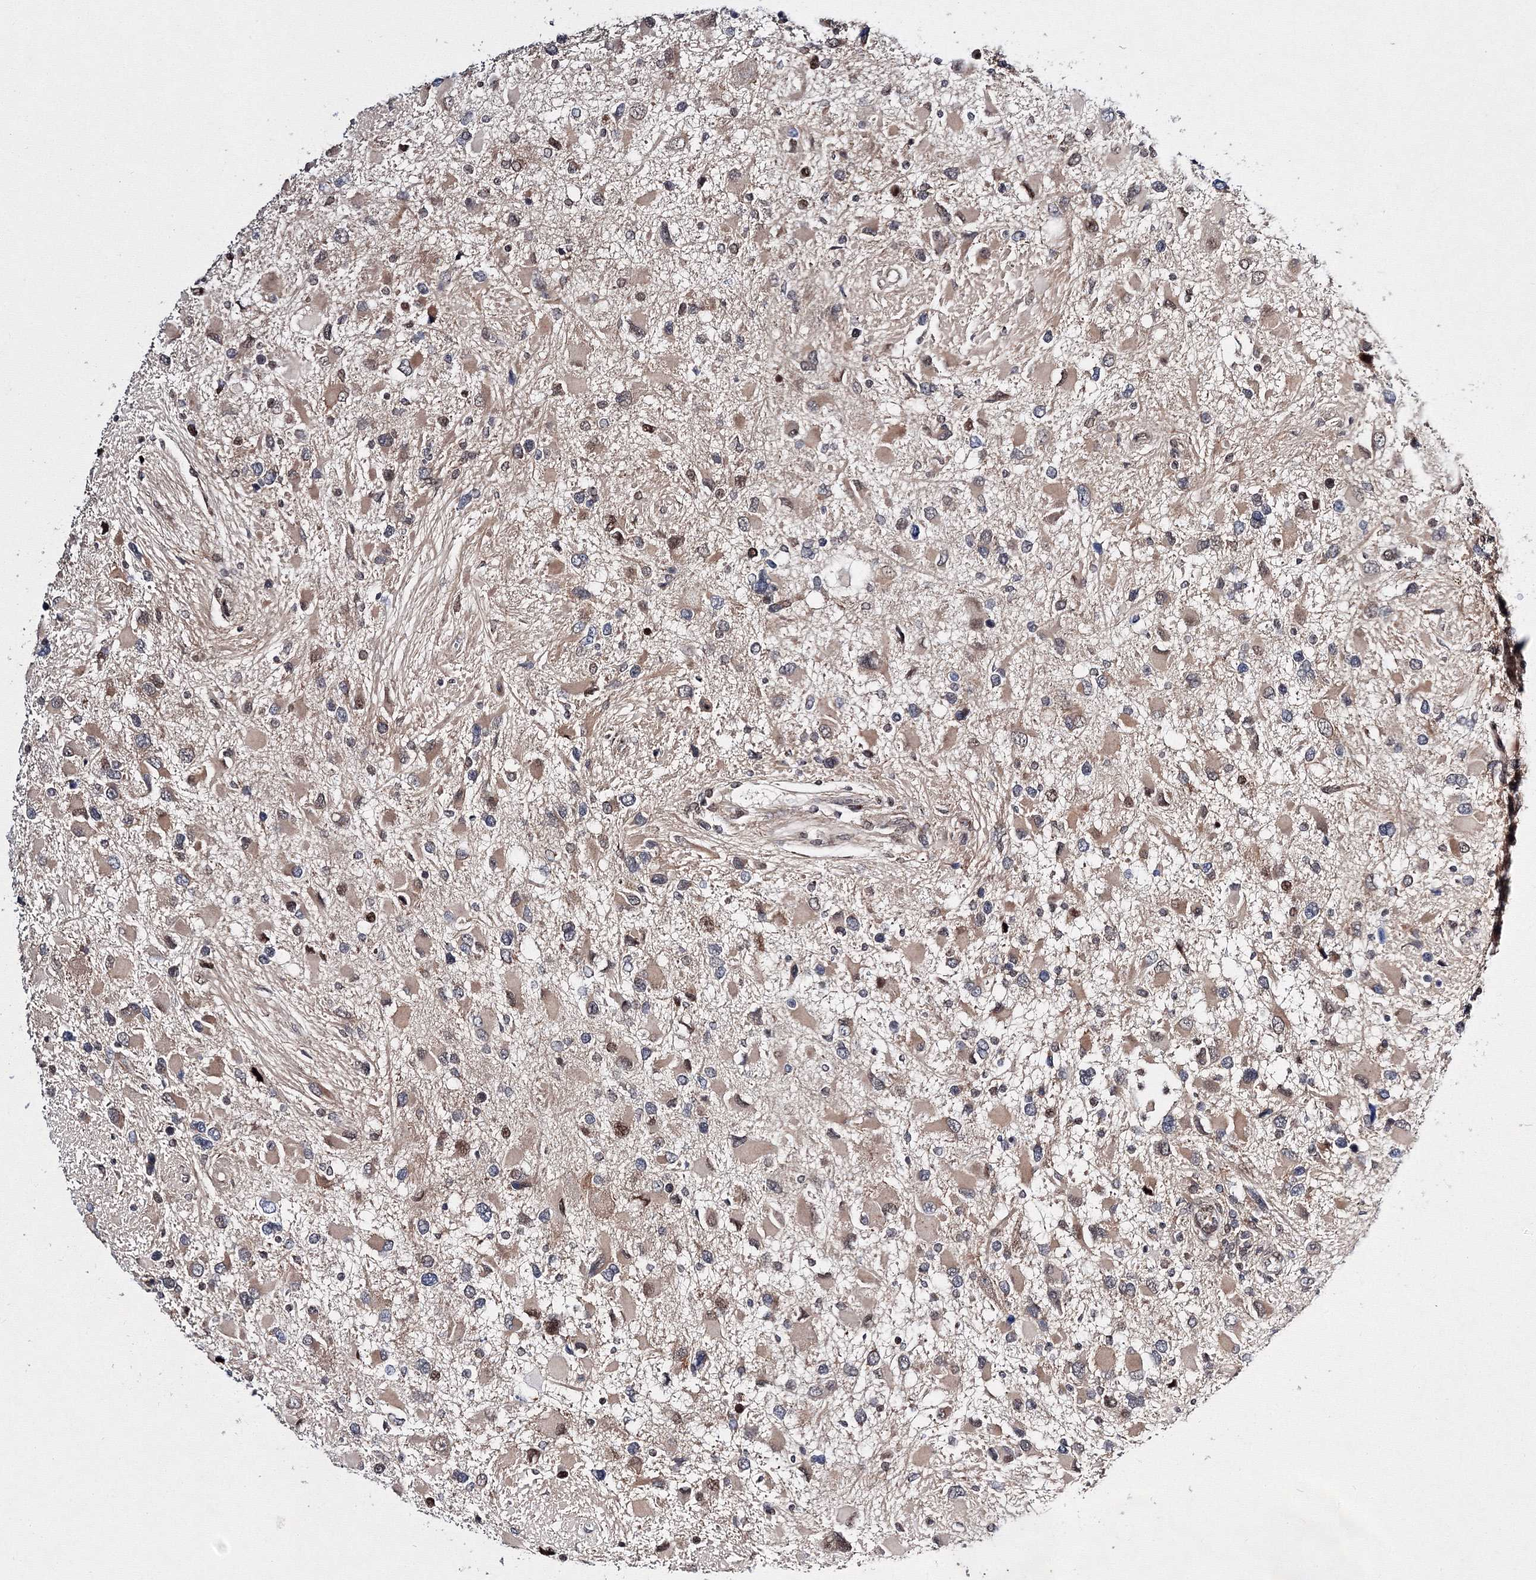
{"staining": {"intensity": "moderate", "quantity": ">75%", "location": "cytoplasmic/membranous,nuclear"}, "tissue": "glioma", "cell_type": "Tumor cells", "image_type": "cancer", "snomed": [{"axis": "morphology", "description": "Glioma, malignant, High grade"}, {"axis": "topography", "description": "Brain"}], "caption": "Malignant glioma (high-grade) tissue exhibits moderate cytoplasmic/membranous and nuclear expression in about >75% of tumor cells, visualized by immunohistochemistry. Ihc stains the protein in brown and the nuclei are stained blue.", "gene": "GPN1", "patient": {"sex": "male", "age": 53}}